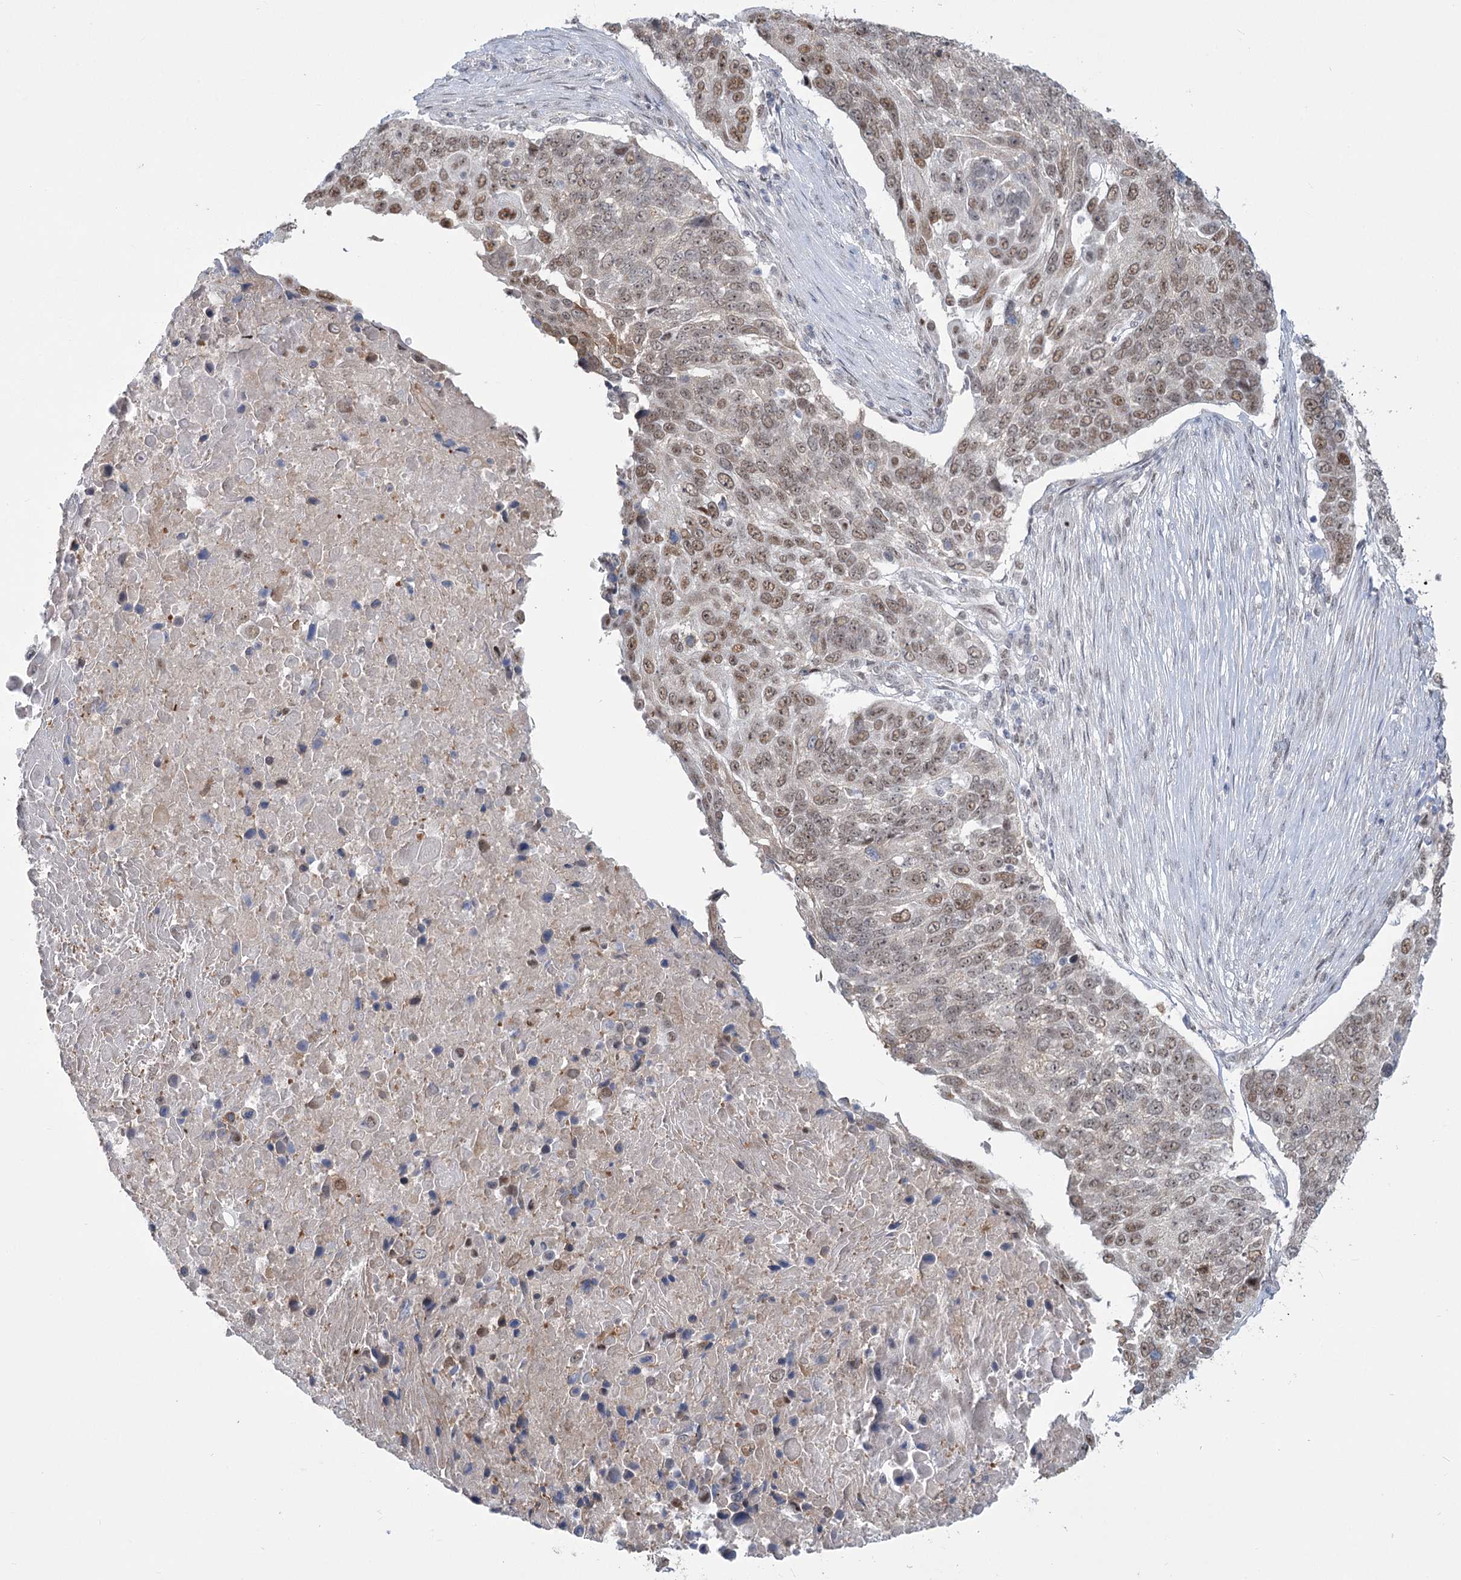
{"staining": {"intensity": "moderate", "quantity": ">75%", "location": "nuclear"}, "tissue": "lung cancer", "cell_type": "Tumor cells", "image_type": "cancer", "snomed": [{"axis": "morphology", "description": "Squamous cell carcinoma, NOS"}, {"axis": "topography", "description": "Lung"}], "caption": "Lung squamous cell carcinoma stained with a protein marker demonstrates moderate staining in tumor cells.", "gene": "MTG1", "patient": {"sex": "male", "age": 66}}